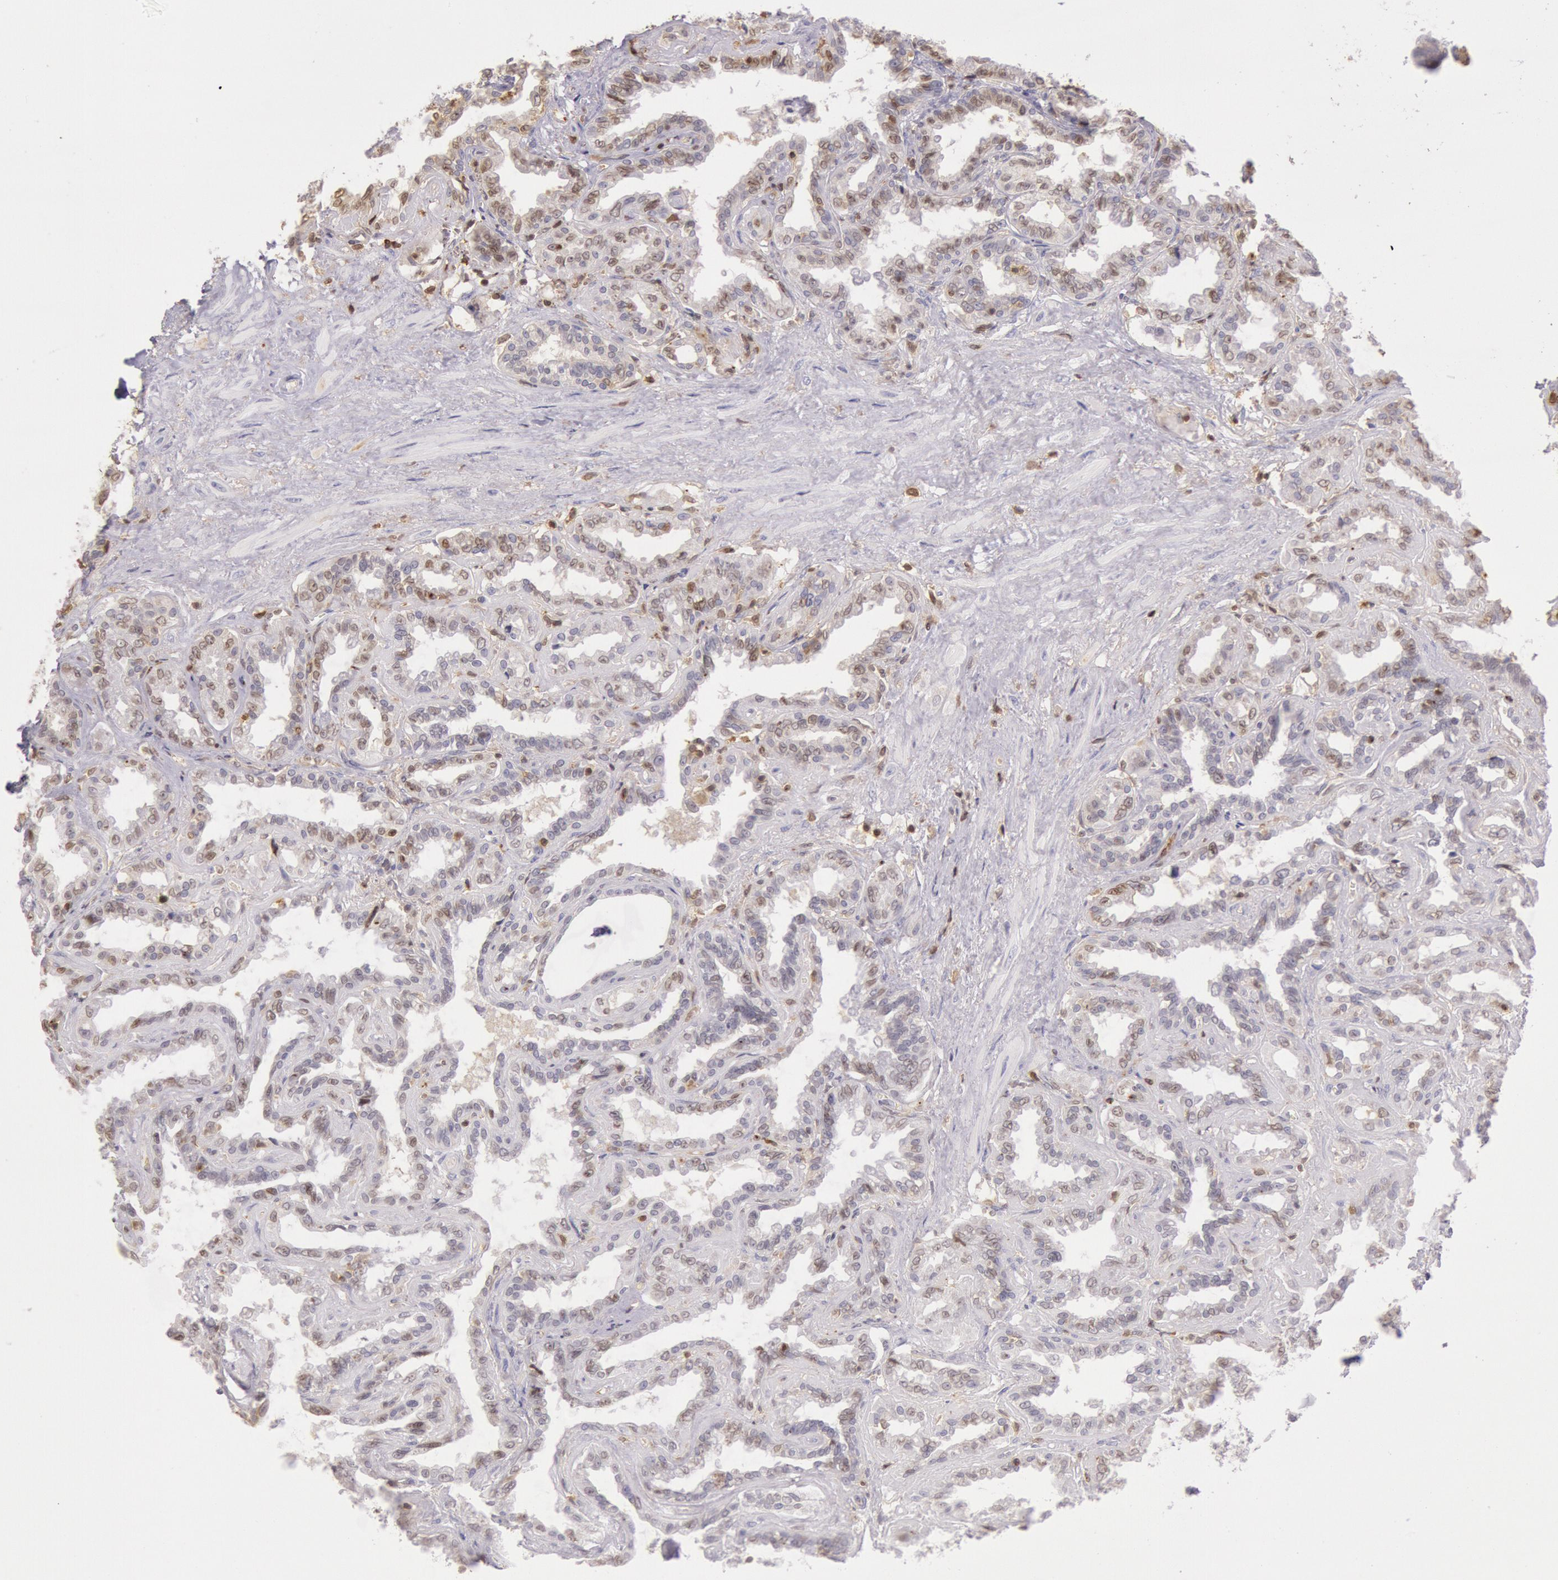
{"staining": {"intensity": "weak", "quantity": "25%-75%", "location": "cytoplasmic/membranous,nuclear"}, "tissue": "seminal vesicle", "cell_type": "Glandular cells", "image_type": "normal", "snomed": [{"axis": "morphology", "description": "Normal tissue, NOS"}, {"axis": "morphology", "description": "Inflammation, NOS"}, {"axis": "topography", "description": "Urinary bladder"}, {"axis": "topography", "description": "Prostate"}, {"axis": "topography", "description": "Seminal veicle"}], "caption": "Glandular cells reveal weak cytoplasmic/membranous,nuclear positivity in approximately 25%-75% of cells in normal seminal vesicle.", "gene": "HIF1A", "patient": {"sex": "male", "age": 82}}